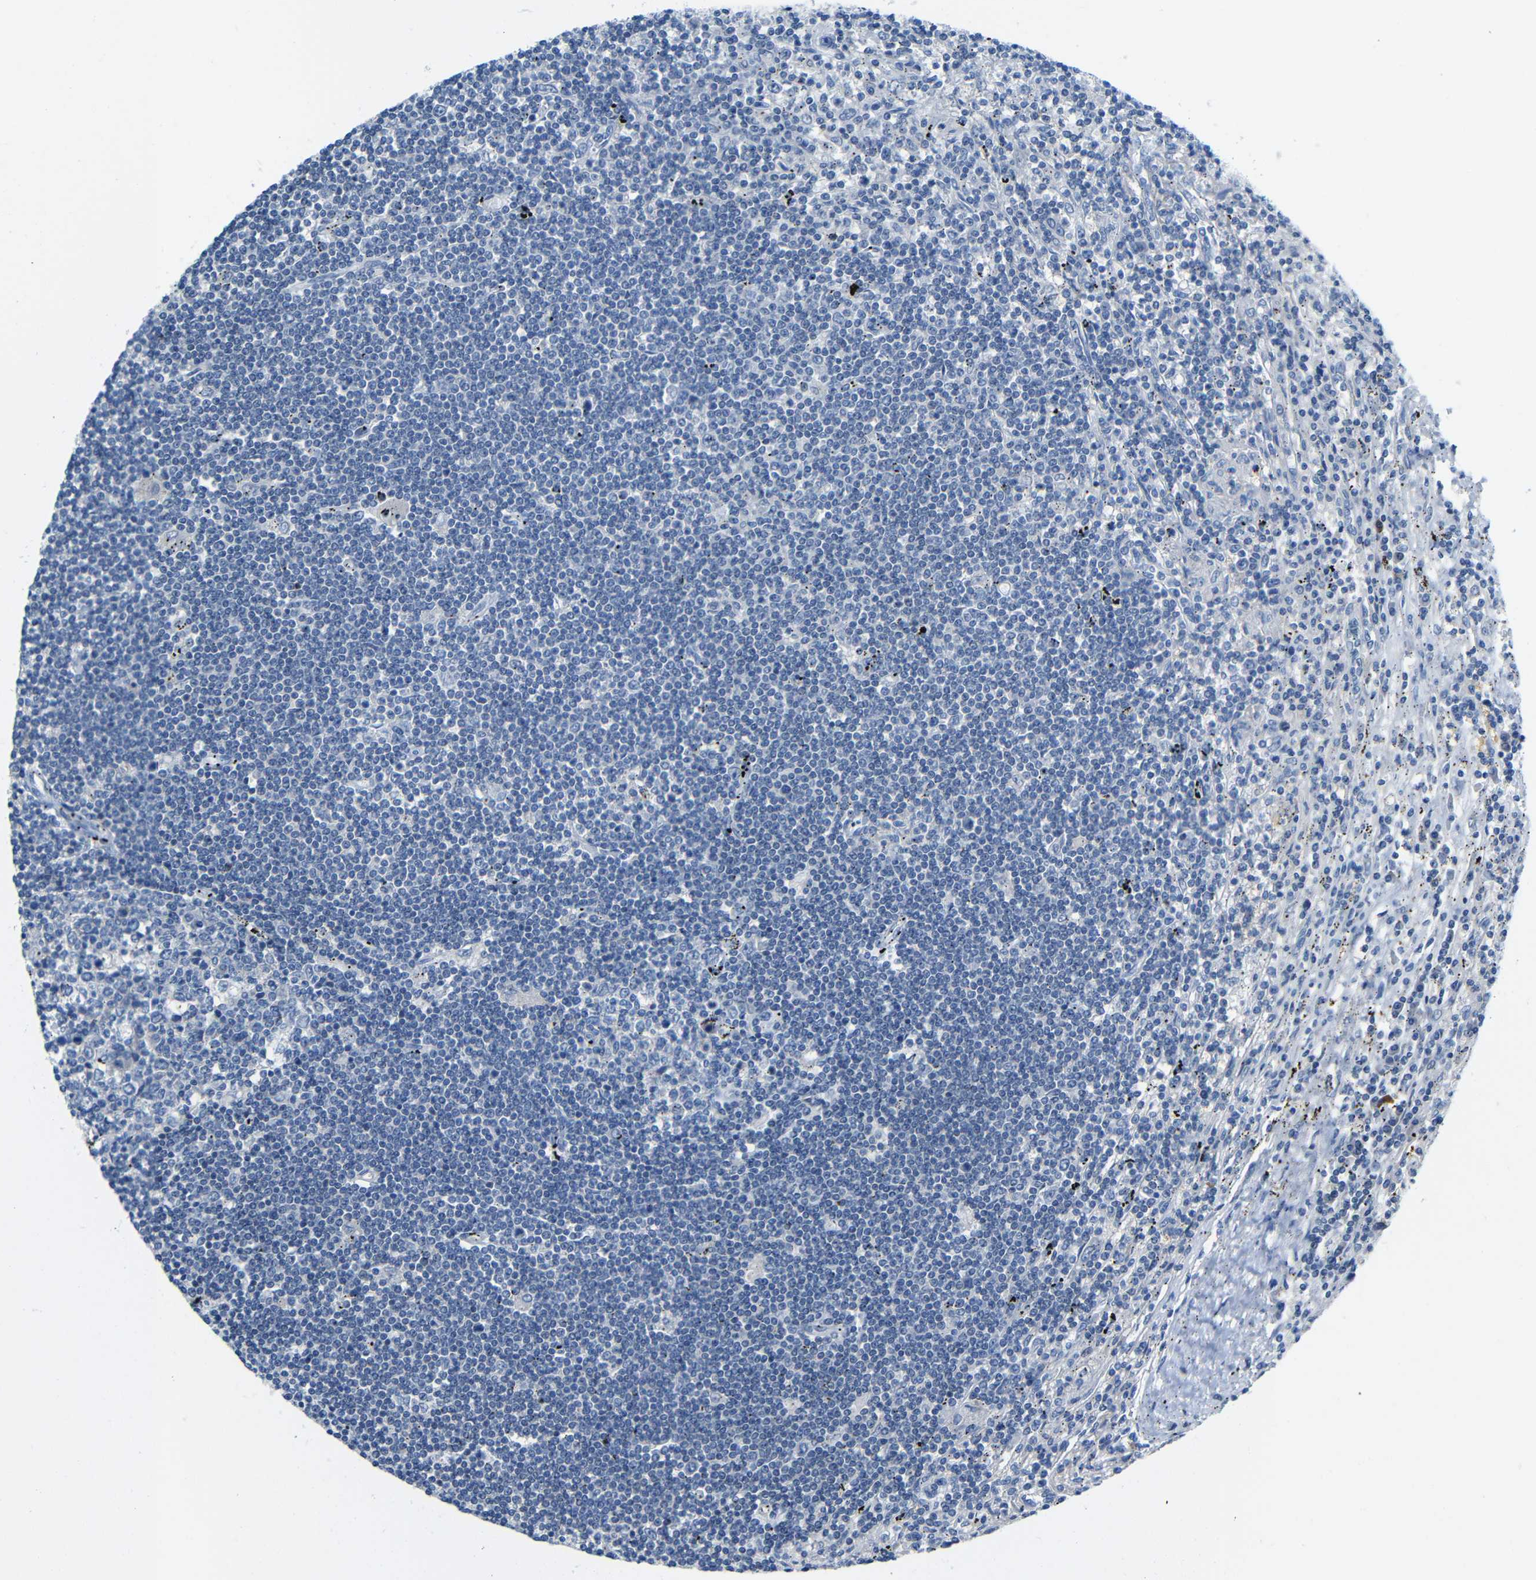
{"staining": {"intensity": "negative", "quantity": "none", "location": "none"}, "tissue": "lymphoma", "cell_type": "Tumor cells", "image_type": "cancer", "snomed": [{"axis": "morphology", "description": "Malignant lymphoma, non-Hodgkin's type, Low grade"}, {"axis": "topography", "description": "Spleen"}], "caption": "The histopathology image shows no significant staining in tumor cells of low-grade malignant lymphoma, non-Hodgkin's type.", "gene": "NEGR1", "patient": {"sex": "male", "age": 76}}